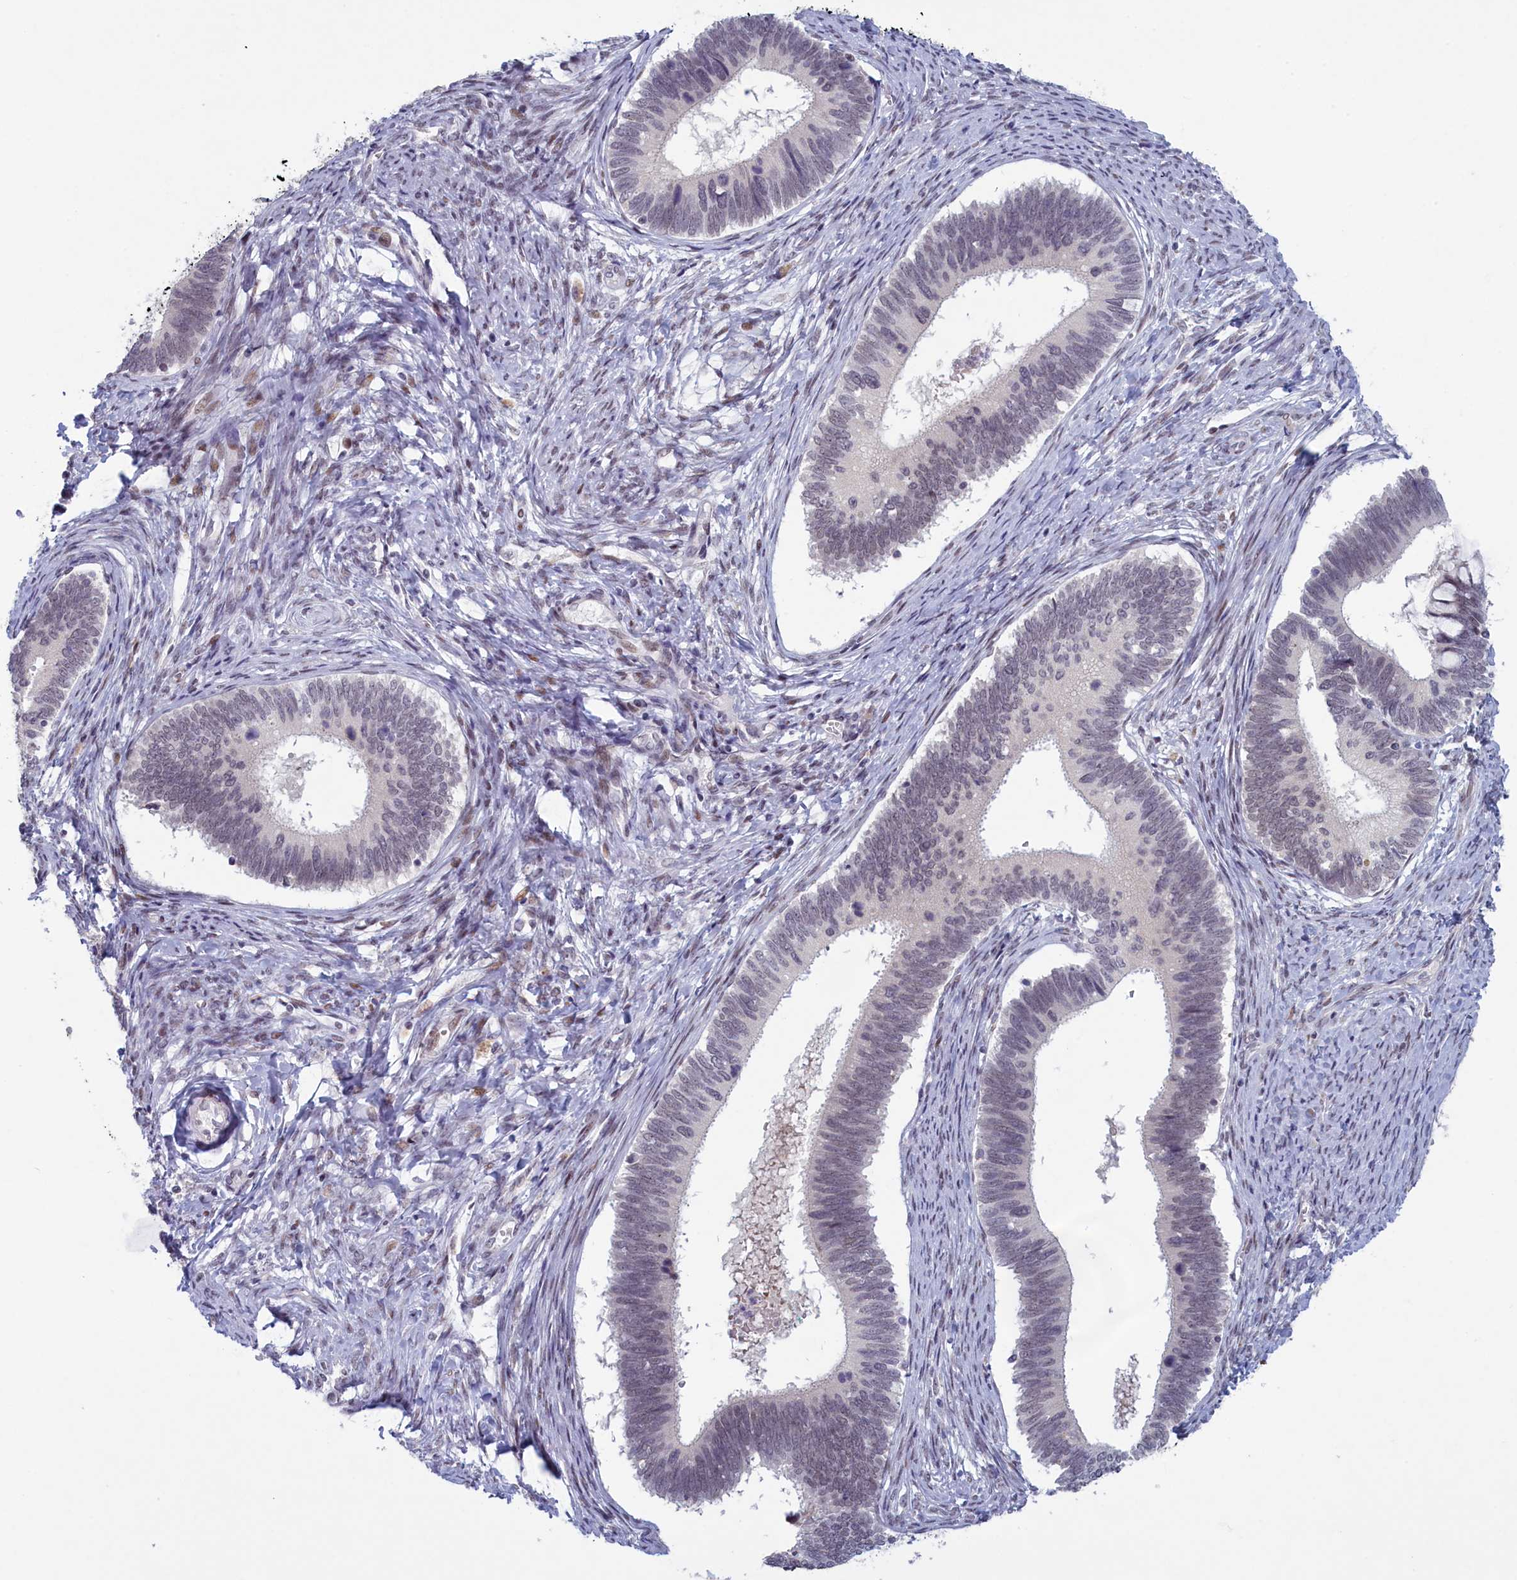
{"staining": {"intensity": "negative", "quantity": "none", "location": "none"}, "tissue": "cervical cancer", "cell_type": "Tumor cells", "image_type": "cancer", "snomed": [{"axis": "morphology", "description": "Adenocarcinoma, NOS"}, {"axis": "topography", "description": "Cervix"}], "caption": "Protein analysis of adenocarcinoma (cervical) reveals no significant expression in tumor cells.", "gene": "ATF7IP2", "patient": {"sex": "female", "age": 42}}